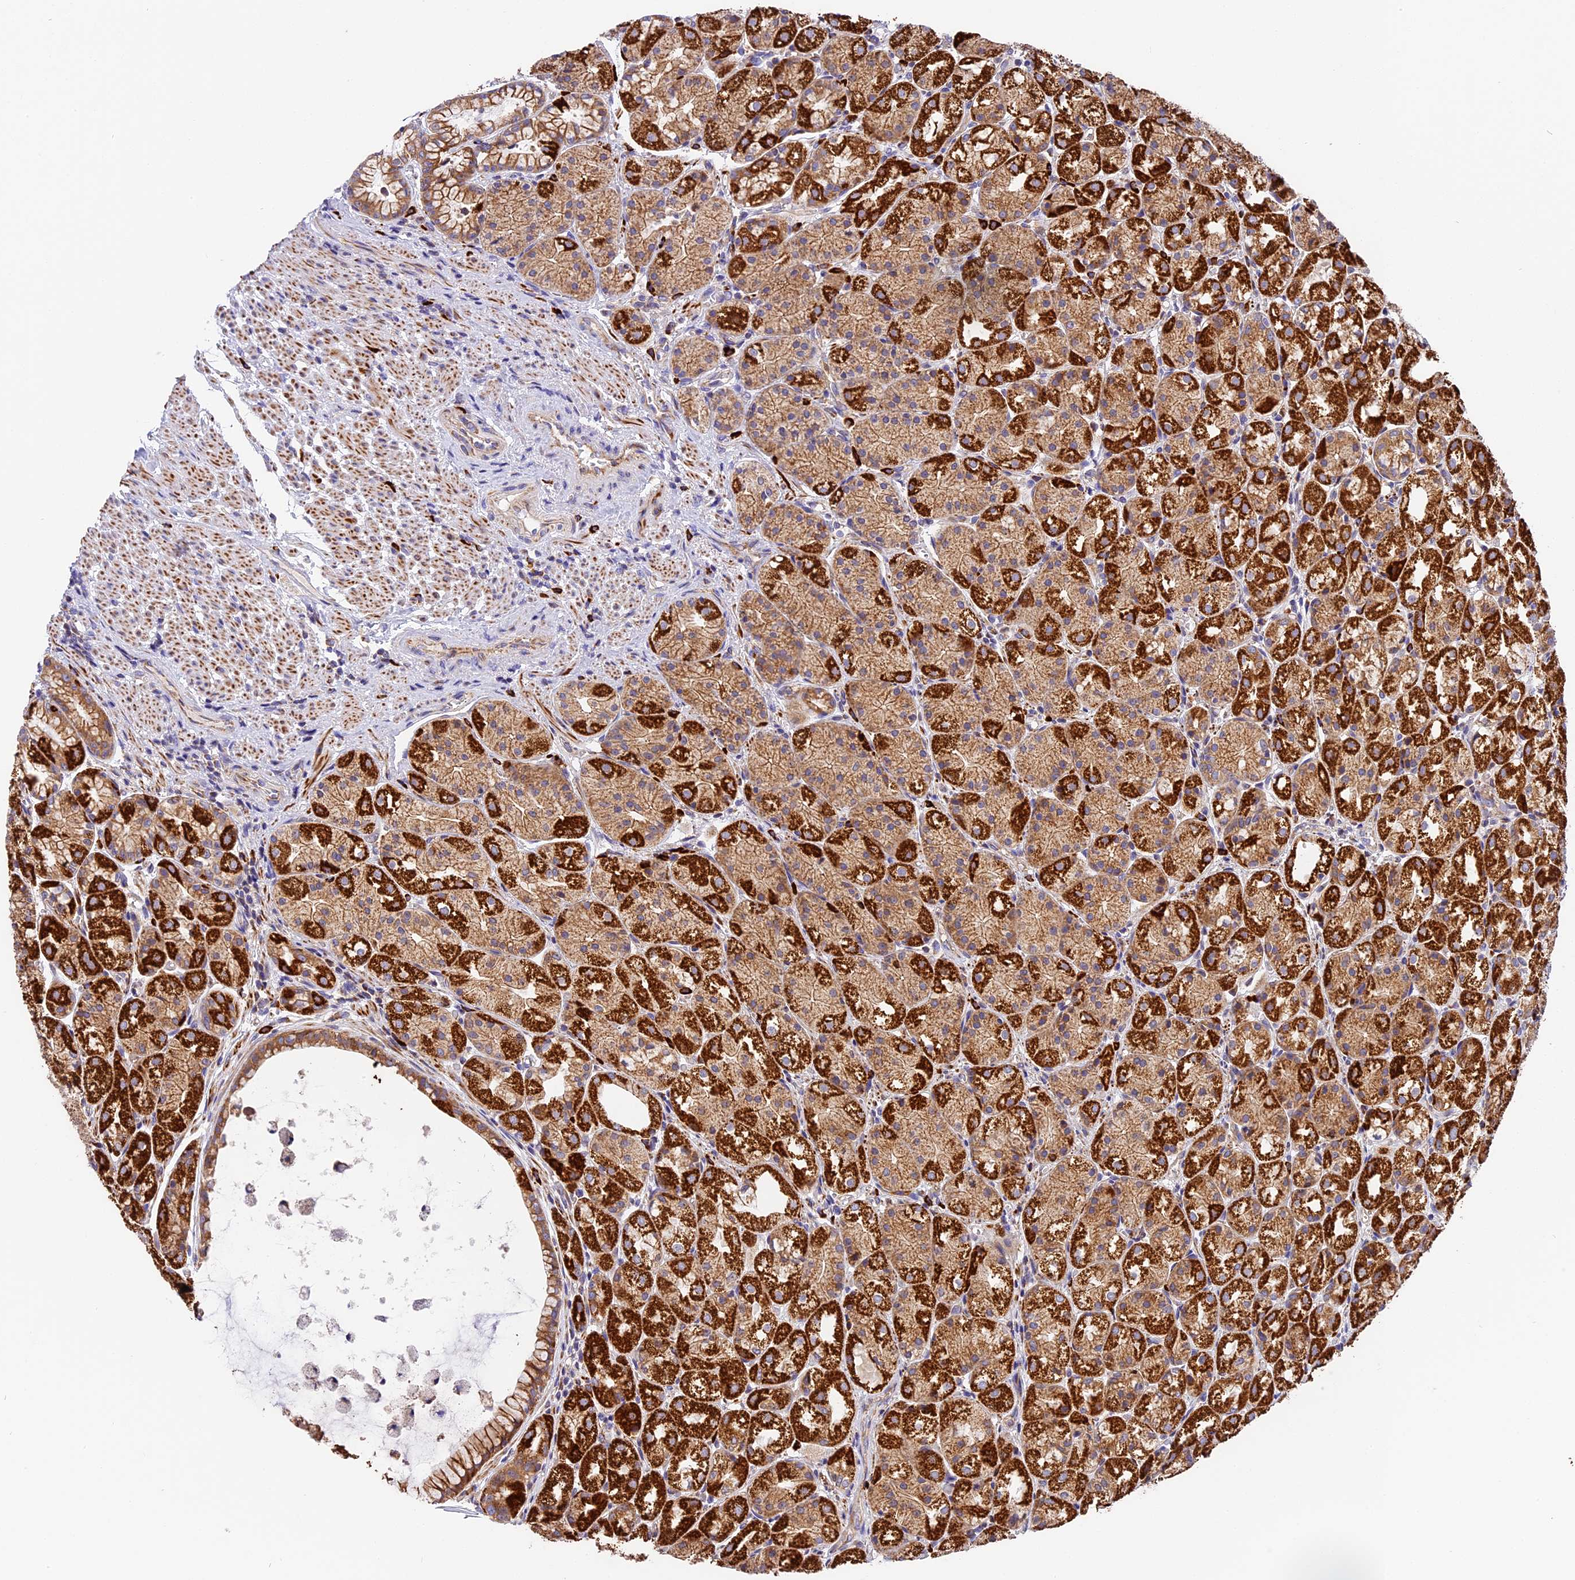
{"staining": {"intensity": "strong", "quantity": ">75%", "location": "cytoplasmic/membranous"}, "tissue": "stomach", "cell_type": "Glandular cells", "image_type": "normal", "snomed": [{"axis": "morphology", "description": "Normal tissue, NOS"}, {"axis": "topography", "description": "Stomach, upper"}], "caption": "Immunohistochemistry (IHC) micrograph of unremarkable stomach: stomach stained using immunohistochemistry (IHC) exhibits high levels of strong protein expression localized specifically in the cytoplasmic/membranous of glandular cells, appearing as a cytoplasmic/membranous brown color.", "gene": "MRAS", "patient": {"sex": "male", "age": 72}}